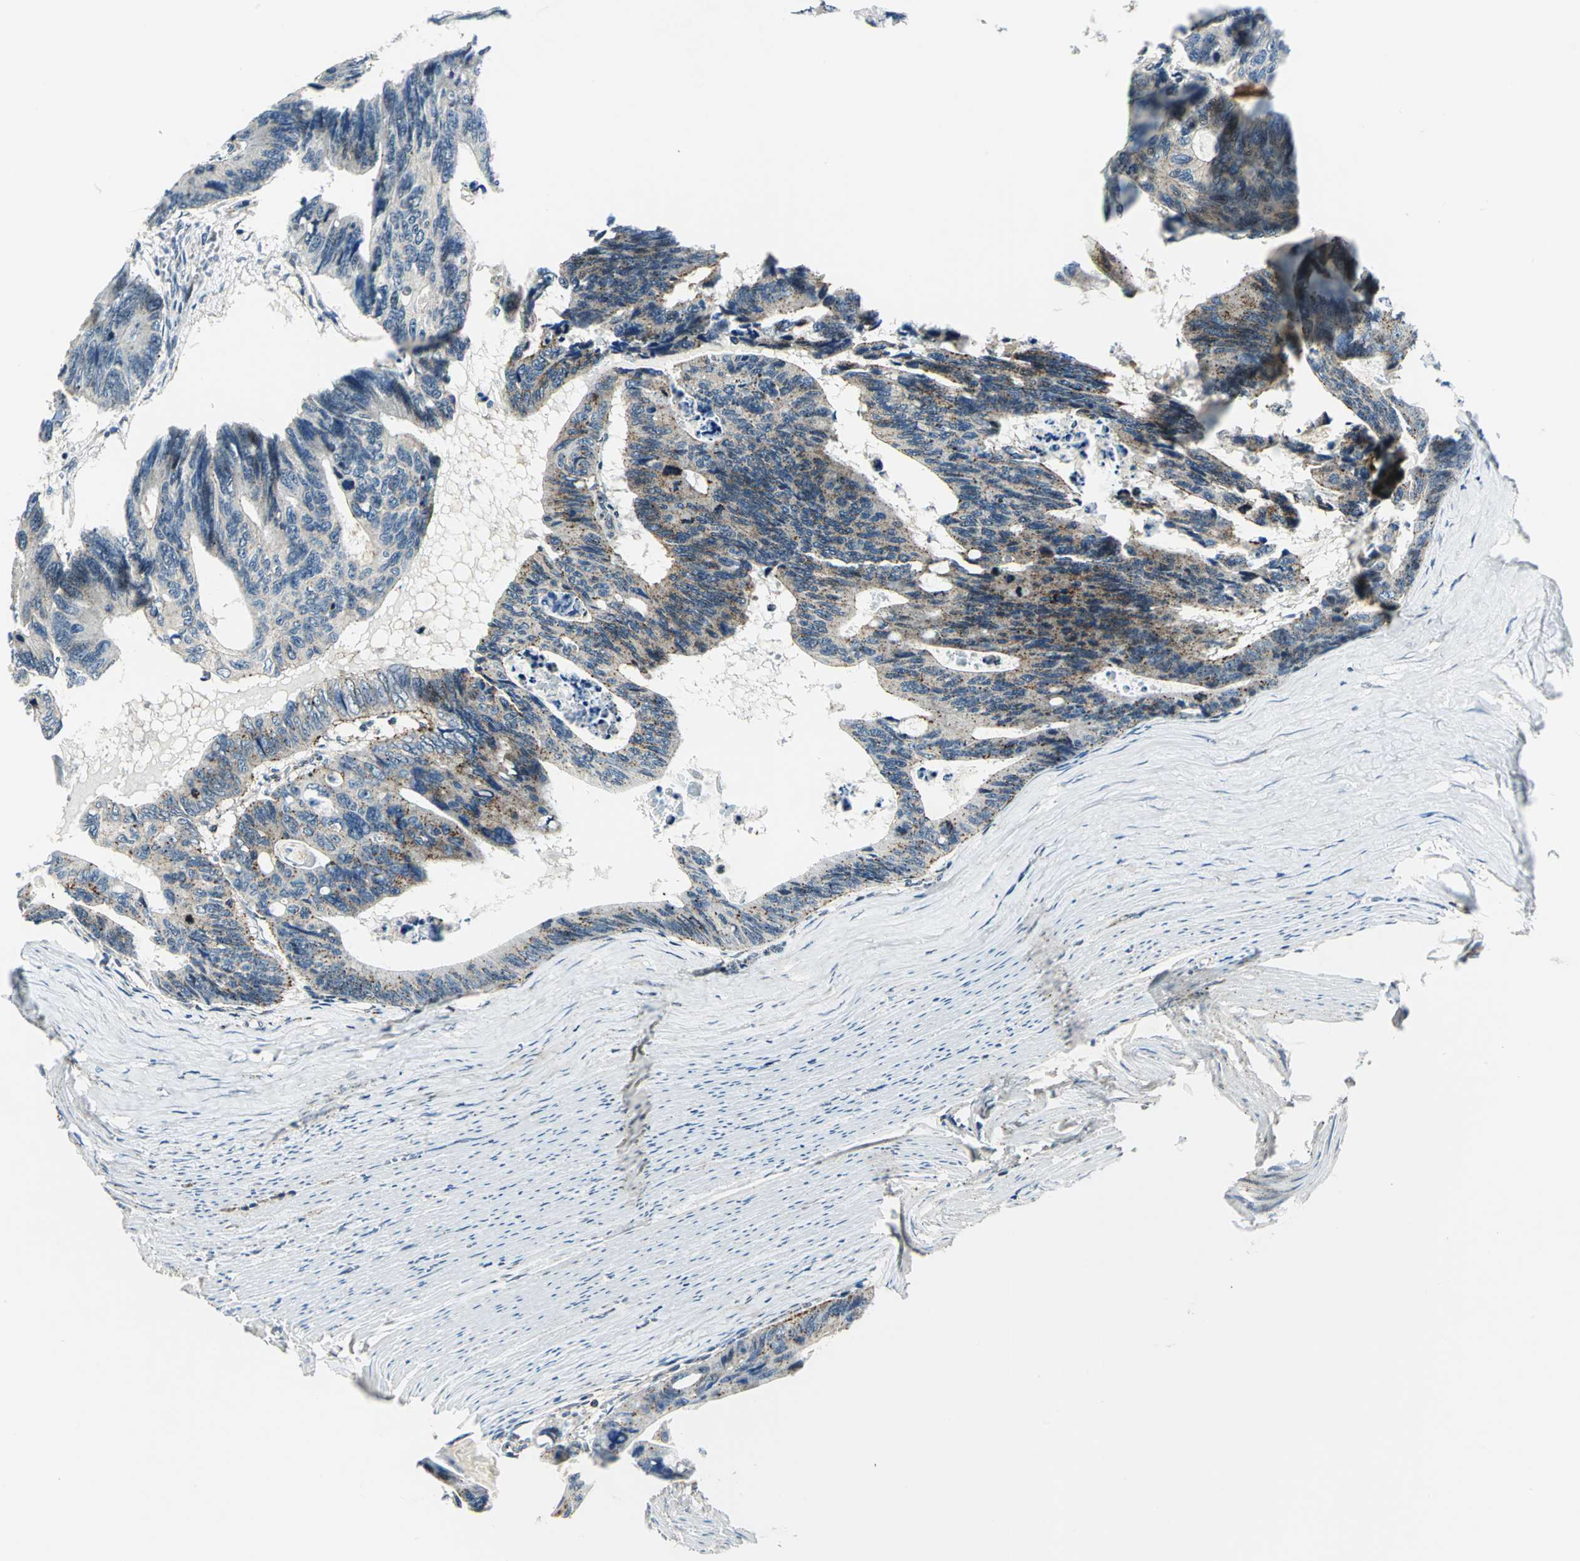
{"staining": {"intensity": "moderate", "quantity": "25%-75%", "location": "cytoplasmic/membranous"}, "tissue": "colorectal cancer", "cell_type": "Tumor cells", "image_type": "cancer", "snomed": [{"axis": "morphology", "description": "Adenocarcinoma, NOS"}, {"axis": "topography", "description": "Colon"}], "caption": "Protein positivity by IHC displays moderate cytoplasmic/membranous expression in about 25%-75% of tumor cells in colorectal adenocarcinoma. (IHC, brightfield microscopy, high magnification).", "gene": "ATP6V1A", "patient": {"sex": "female", "age": 55}}